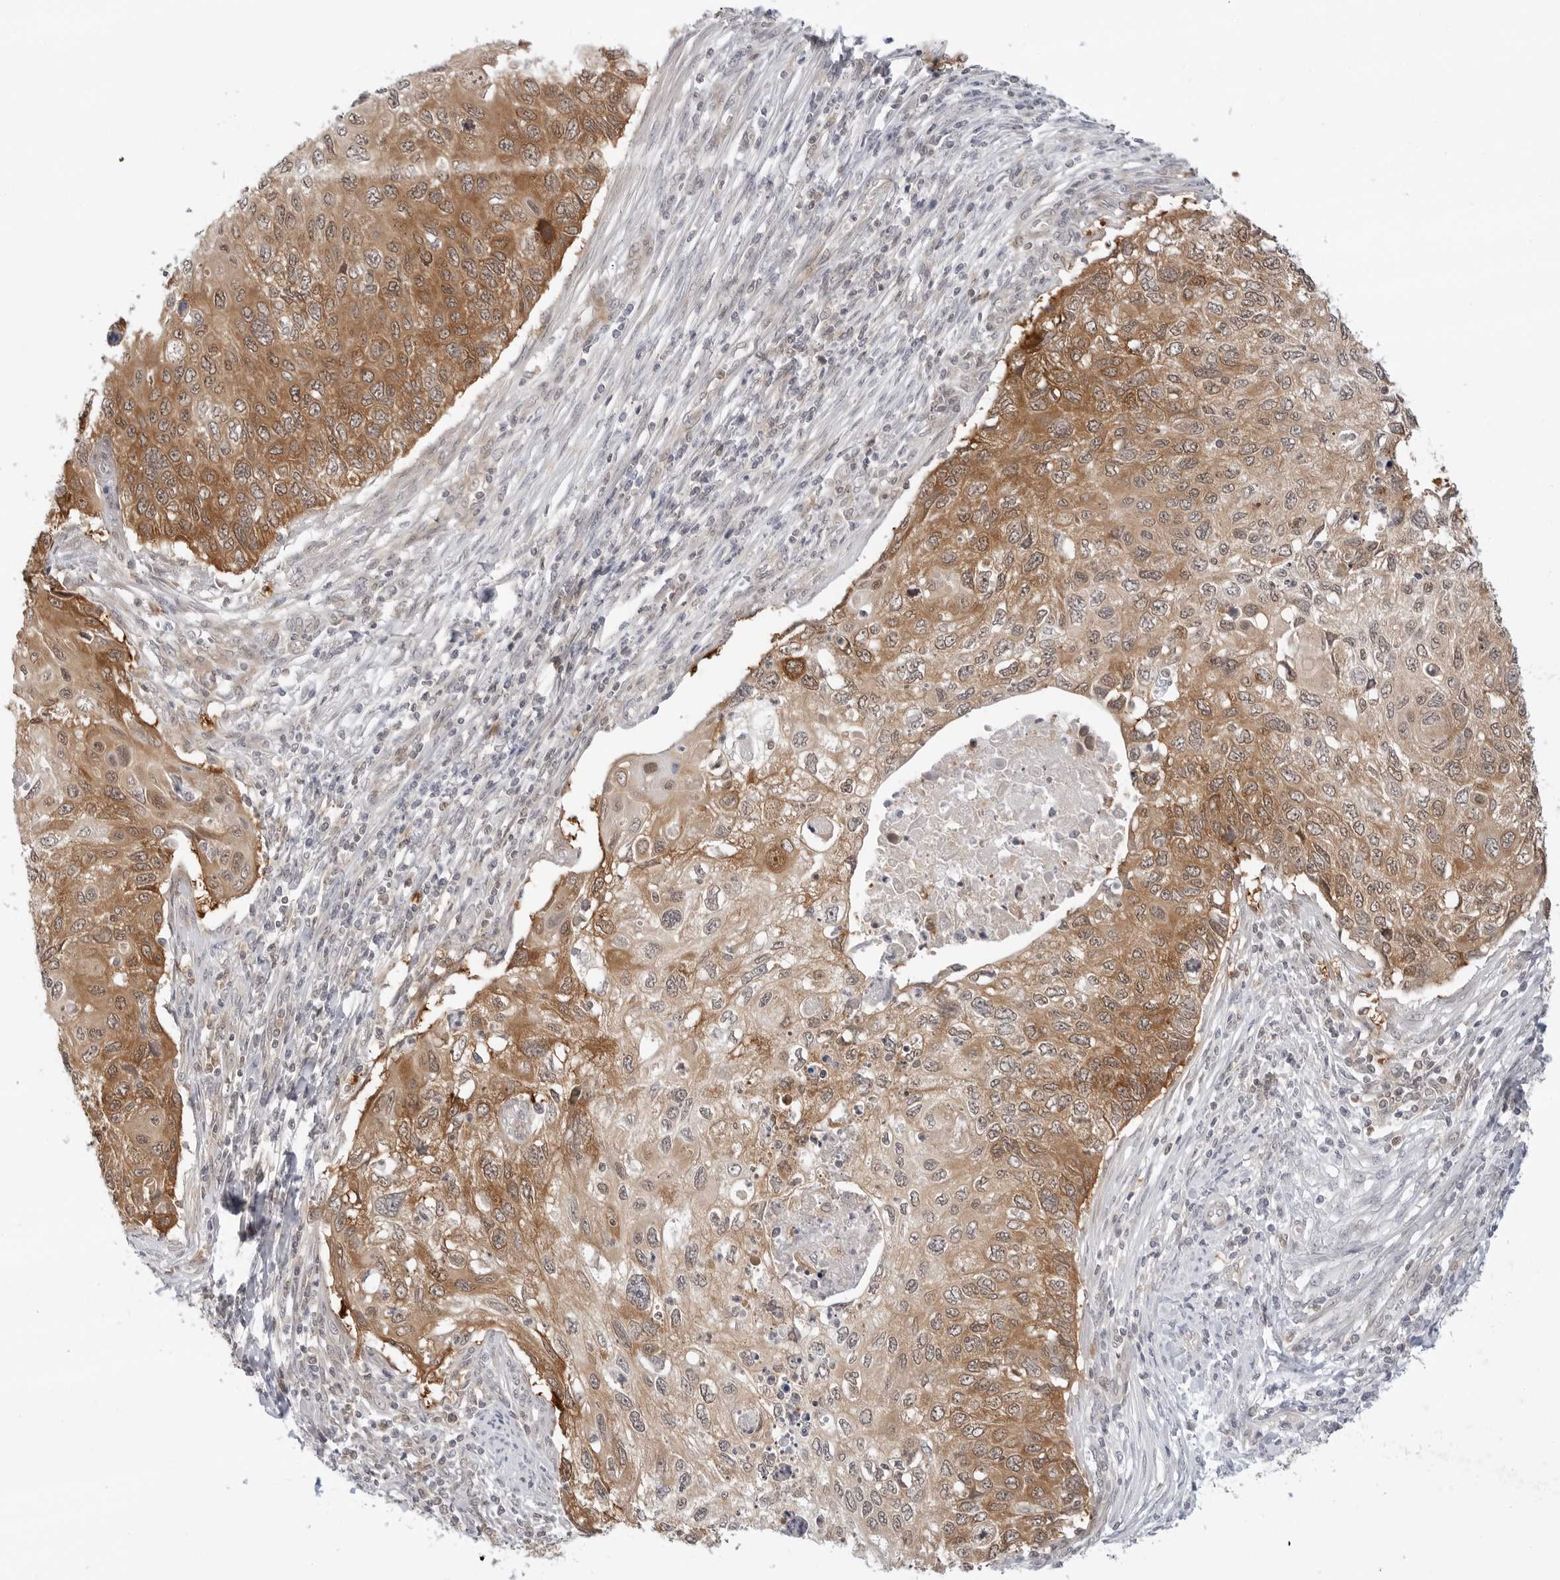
{"staining": {"intensity": "moderate", "quantity": ">75%", "location": "cytoplasmic/membranous"}, "tissue": "cervical cancer", "cell_type": "Tumor cells", "image_type": "cancer", "snomed": [{"axis": "morphology", "description": "Squamous cell carcinoma, NOS"}, {"axis": "topography", "description": "Cervix"}], "caption": "A high-resolution image shows IHC staining of cervical cancer, which displays moderate cytoplasmic/membranous expression in approximately >75% of tumor cells.", "gene": "NUDC", "patient": {"sex": "female", "age": 70}}